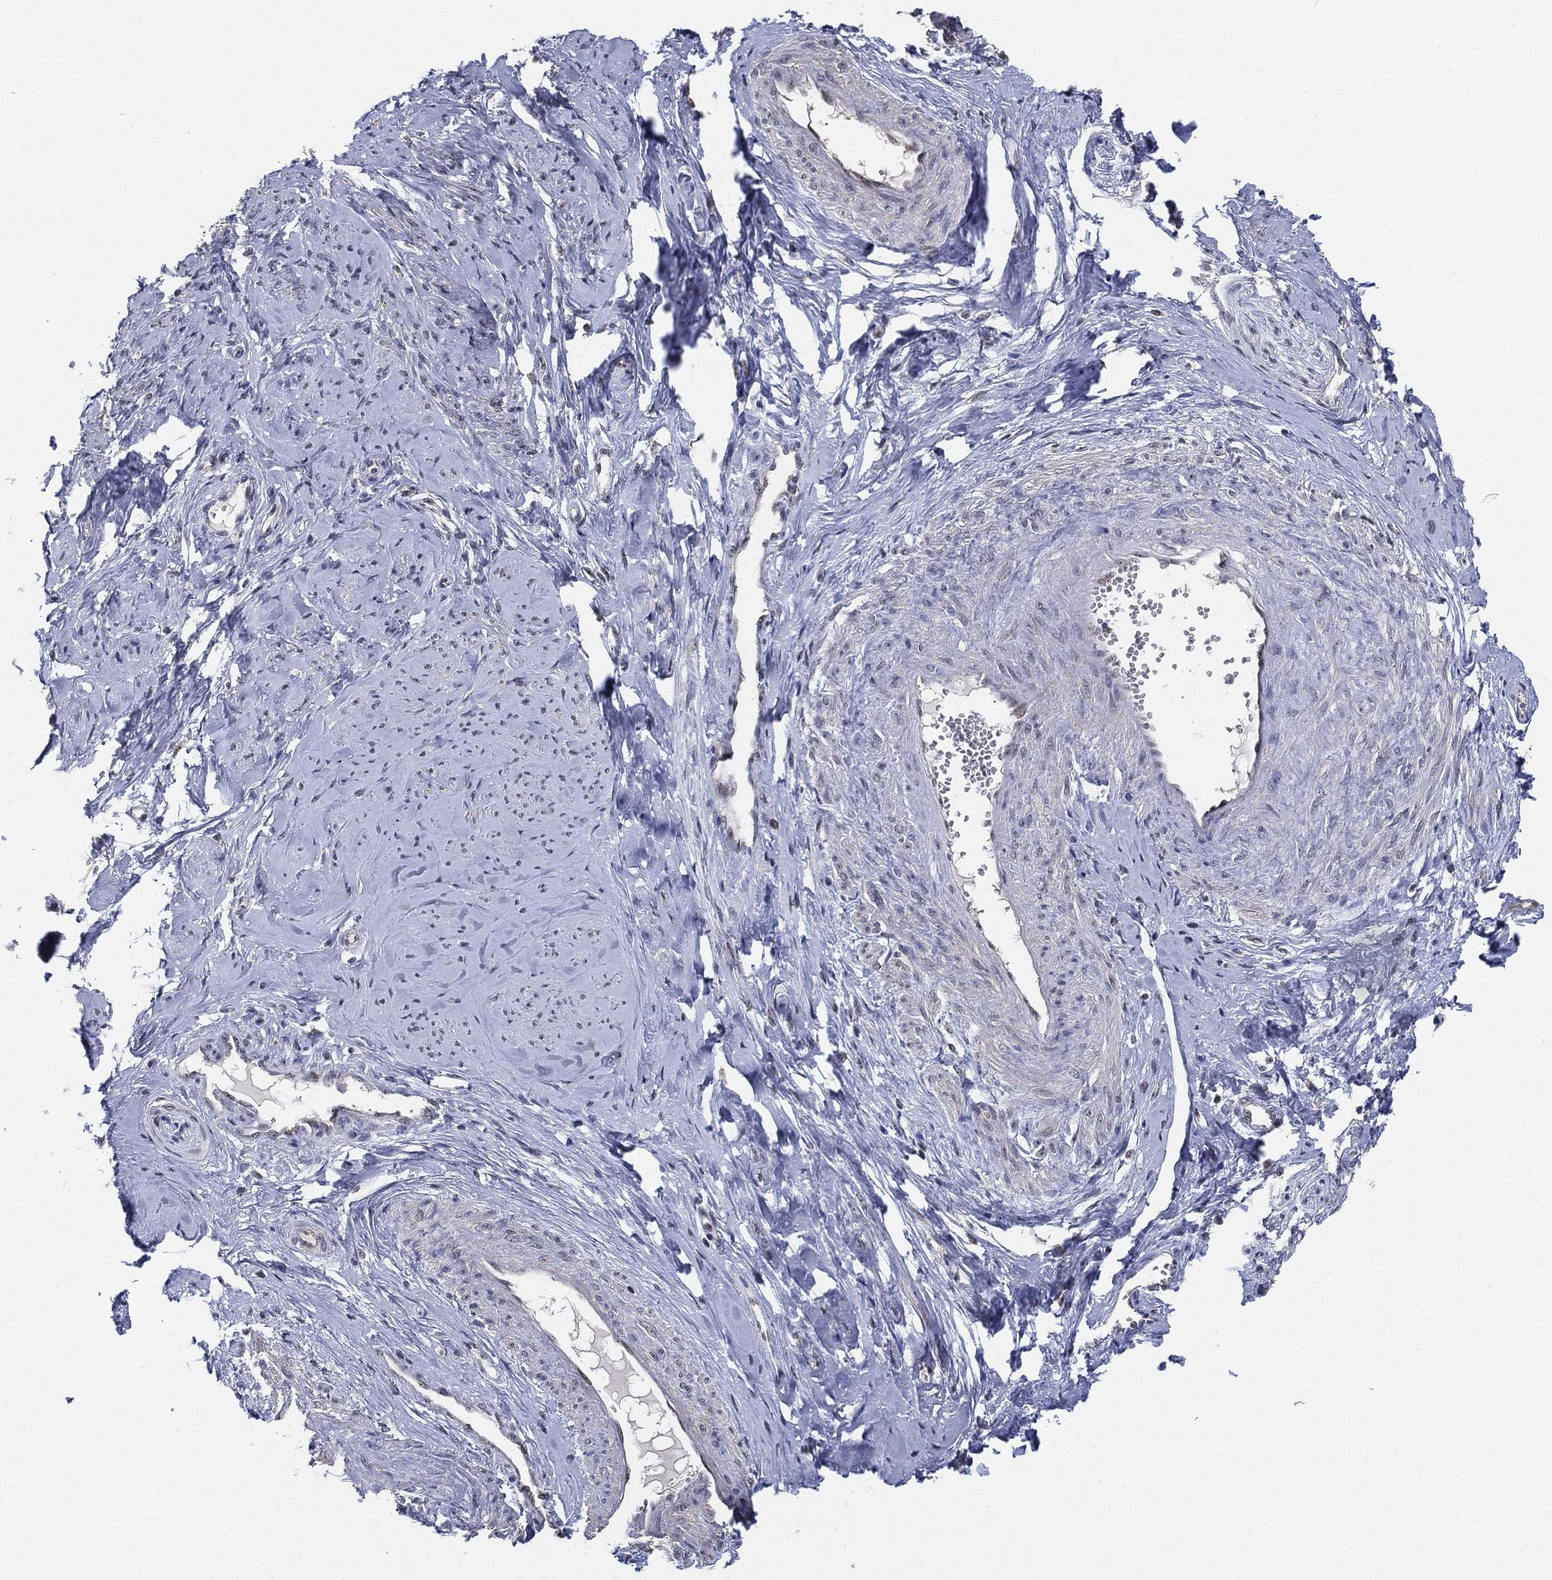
{"staining": {"intensity": "weak", "quantity": "25%-75%", "location": "cytoplasmic/membranous,nuclear"}, "tissue": "smooth muscle", "cell_type": "Smooth muscle cells", "image_type": "normal", "snomed": [{"axis": "morphology", "description": "Normal tissue, NOS"}, {"axis": "topography", "description": "Smooth muscle"}], "caption": "A low amount of weak cytoplasmic/membranous,nuclear staining is seen in about 25%-75% of smooth muscle cells in benign smooth muscle.", "gene": "PPP1R16B", "patient": {"sex": "female", "age": 48}}